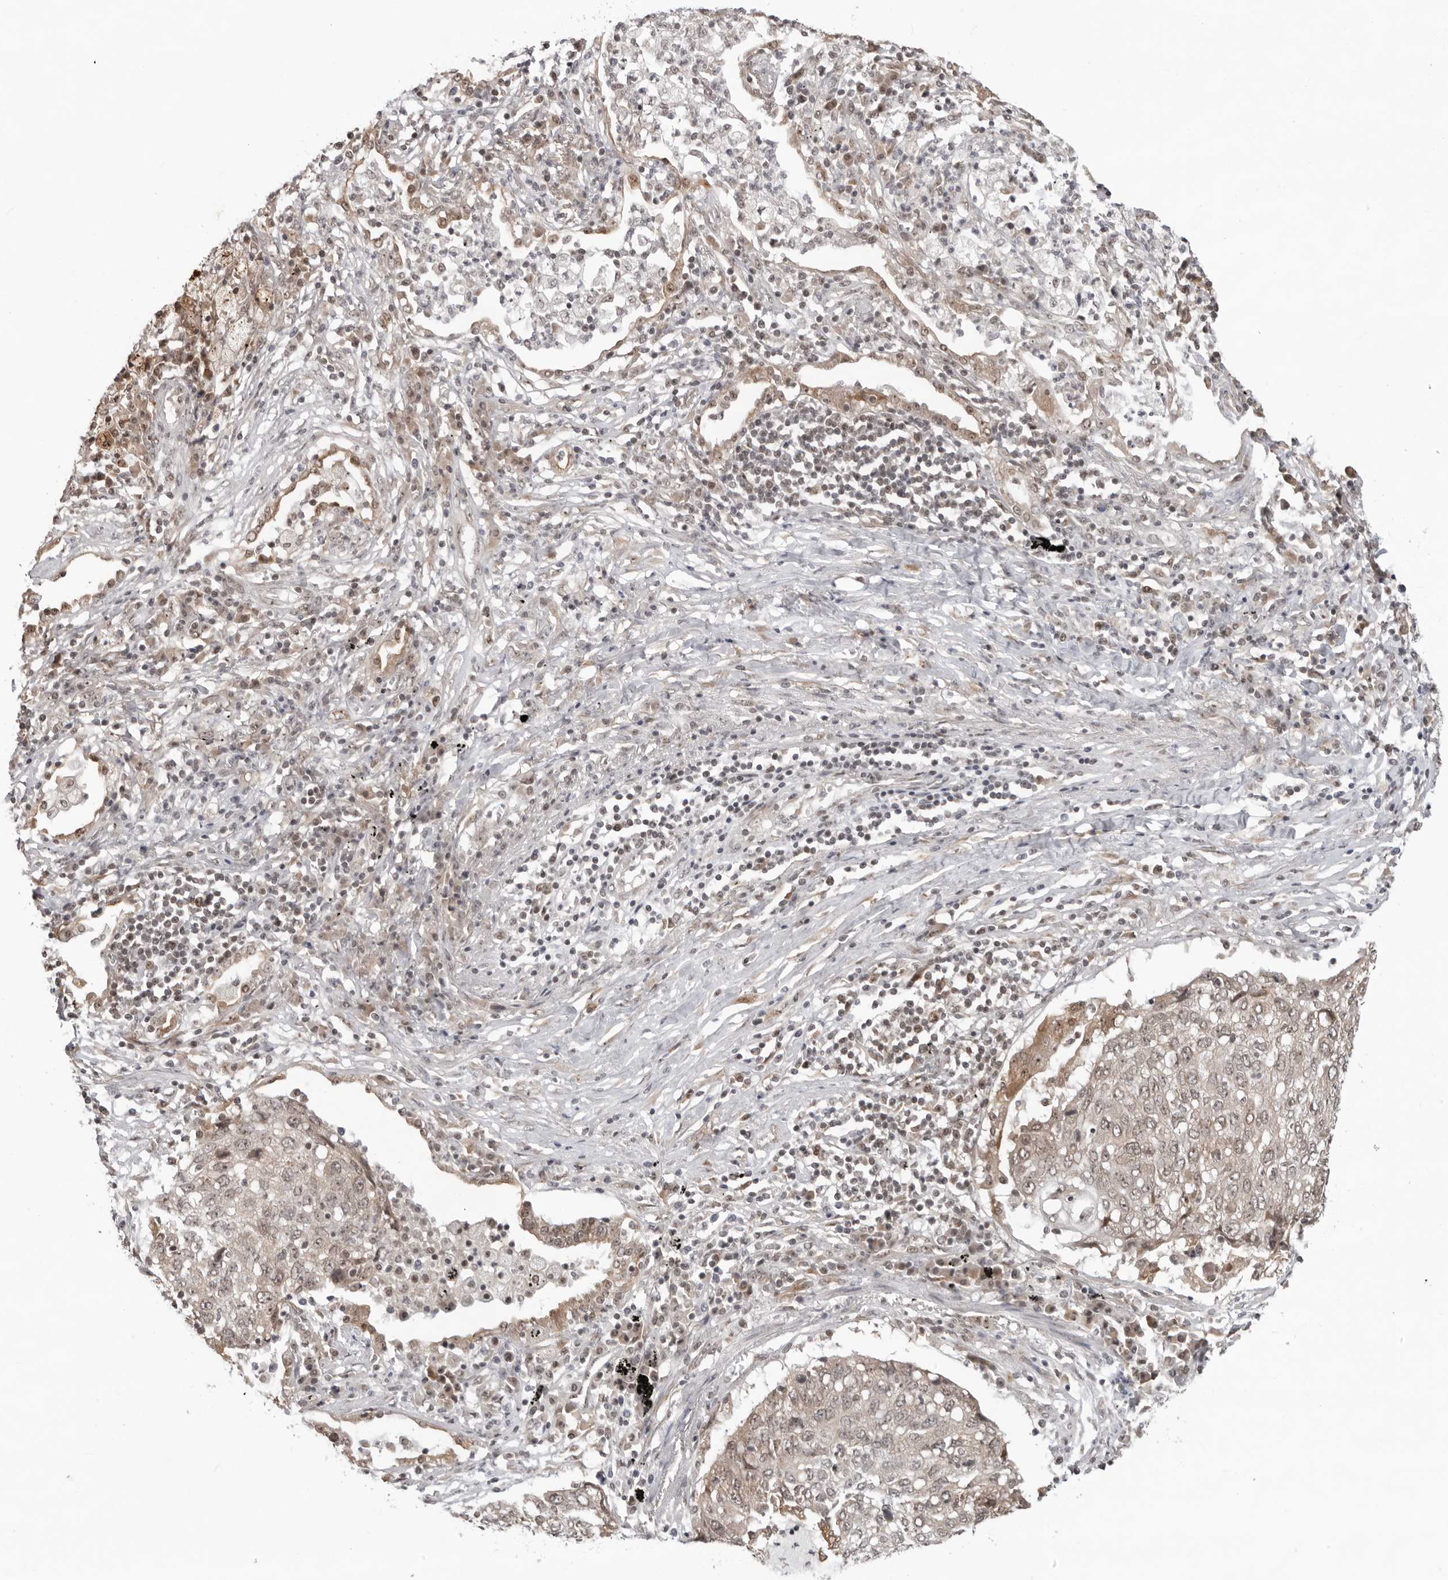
{"staining": {"intensity": "weak", "quantity": ">75%", "location": "cytoplasmic/membranous,nuclear"}, "tissue": "lung cancer", "cell_type": "Tumor cells", "image_type": "cancer", "snomed": [{"axis": "morphology", "description": "Squamous cell carcinoma, NOS"}, {"axis": "topography", "description": "Lung"}], "caption": "Protein staining displays weak cytoplasmic/membranous and nuclear positivity in about >75% of tumor cells in lung squamous cell carcinoma.", "gene": "EXOSC10", "patient": {"sex": "female", "age": 63}}